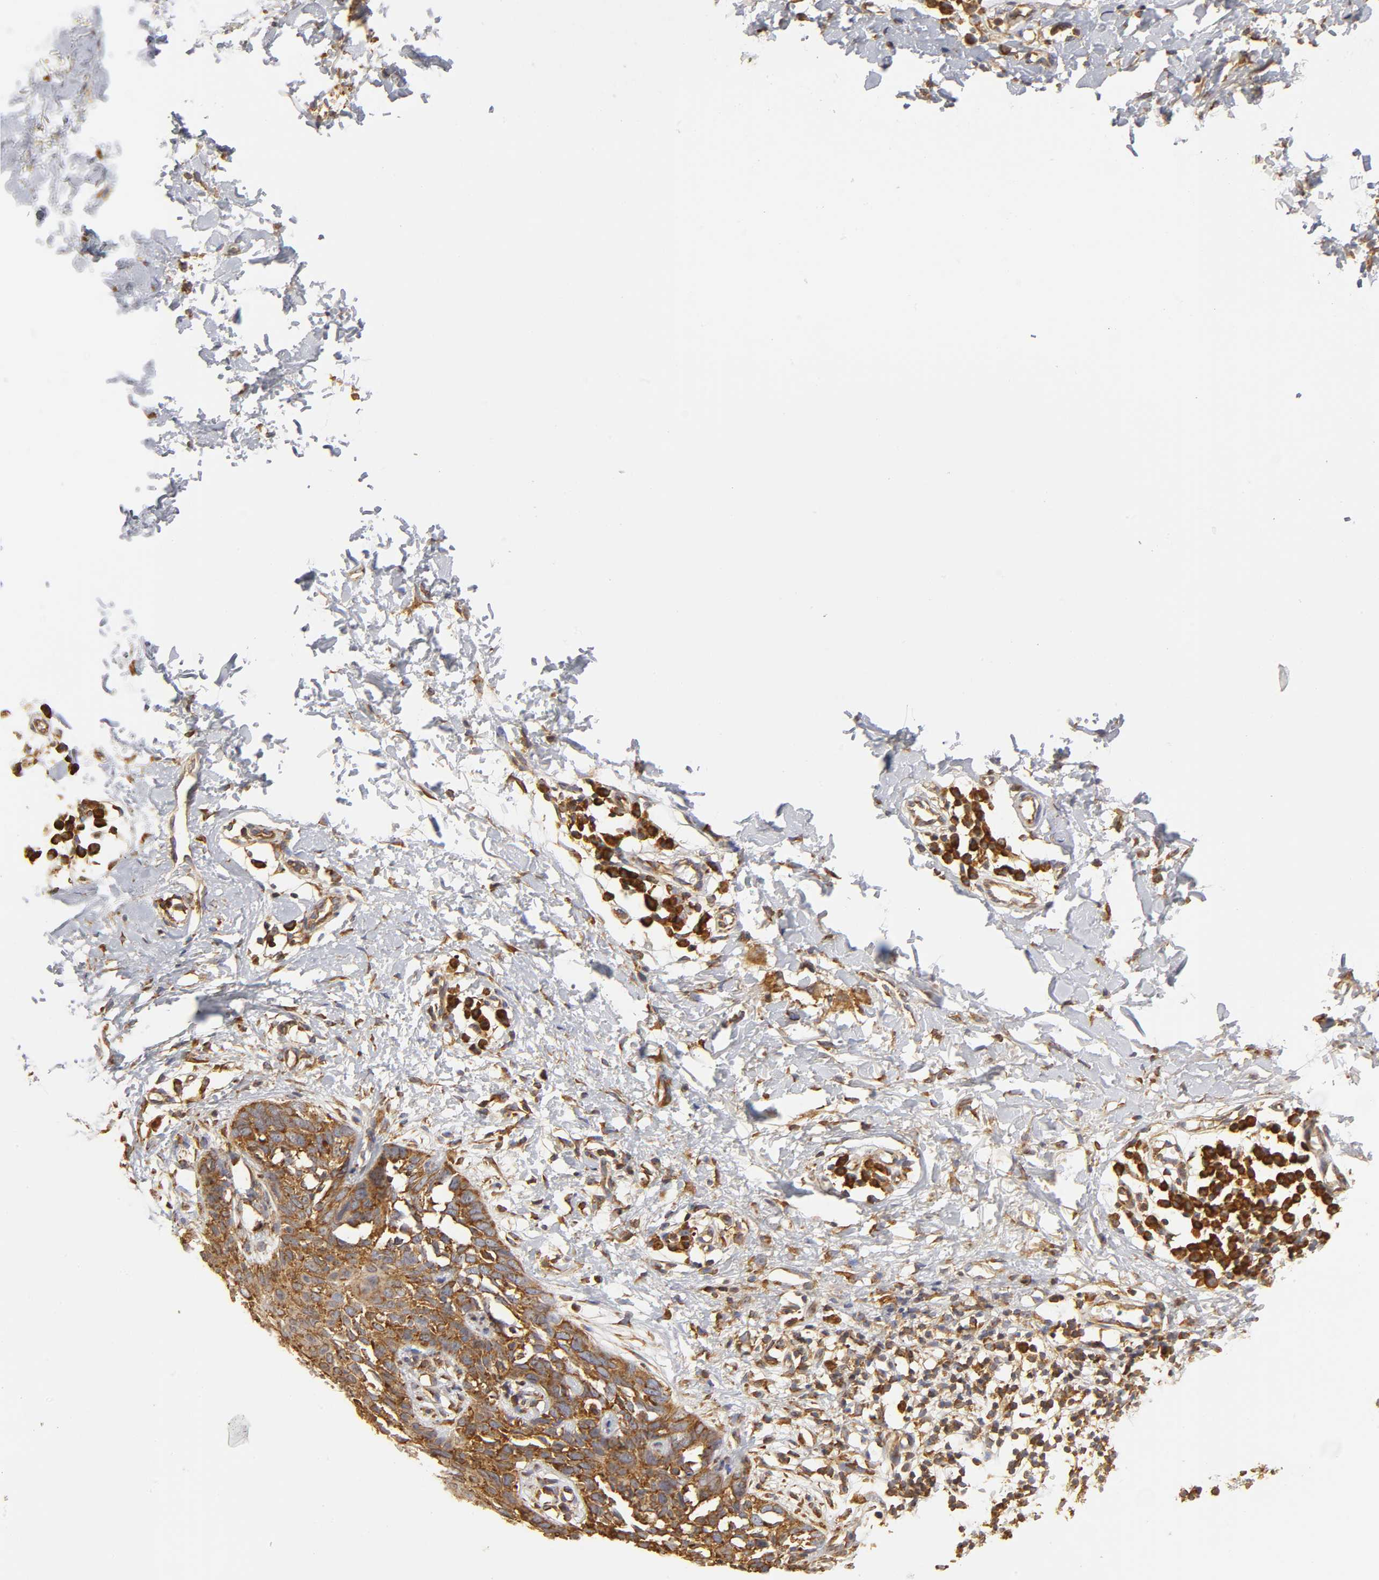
{"staining": {"intensity": "strong", "quantity": ">75%", "location": "cytoplasmic/membranous"}, "tissue": "skin cancer", "cell_type": "Tumor cells", "image_type": "cancer", "snomed": [{"axis": "morphology", "description": "Normal tissue, NOS"}, {"axis": "morphology", "description": "Basal cell carcinoma"}, {"axis": "topography", "description": "Skin"}], "caption": "An immunohistochemistry (IHC) photomicrograph of tumor tissue is shown. Protein staining in brown shows strong cytoplasmic/membranous positivity in skin cancer (basal cell carcinoma) within tumor cells.", "gene": "RPL14", "patient": {"sex": "male", "age": 77}}